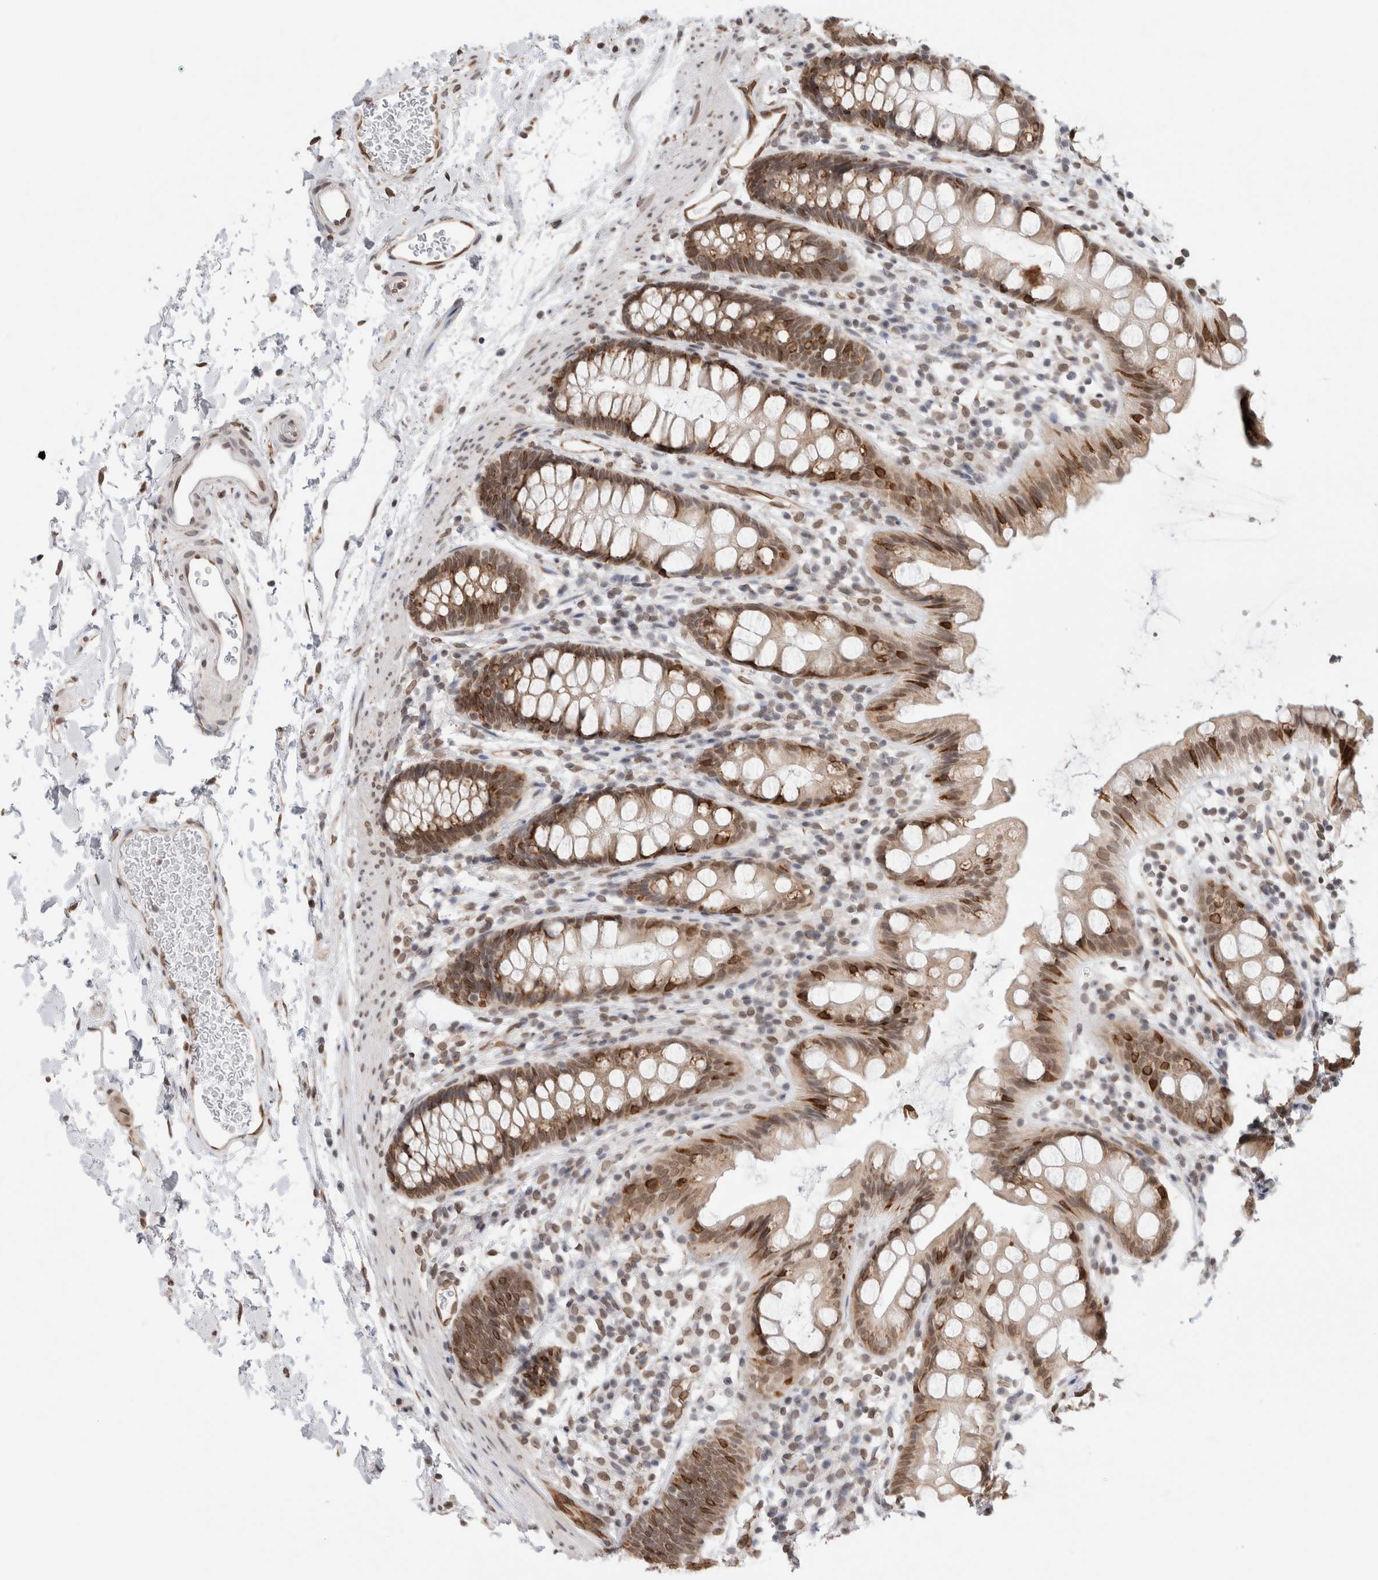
{"staining": {"intensity": "moderate", "quantity": ">75%", "location": "cytoplasmic/membranous,nuclear"}, "tissue": "rectum", "cell_type": "Glandular cells", "image_type": "normal", "snomed": [{"axis": "morphology", "description": "Normal tissue, NOS"}, {"axis": "topography", "description": "Rectum"}], "caption": "A brown stain labels moderate cytoplasmic/membranous,nuclear staining of a protein in glandular cells of unremarkable rectum.", "gene": "RBMX2", "patient": {"sex": "female", "age": 65}}